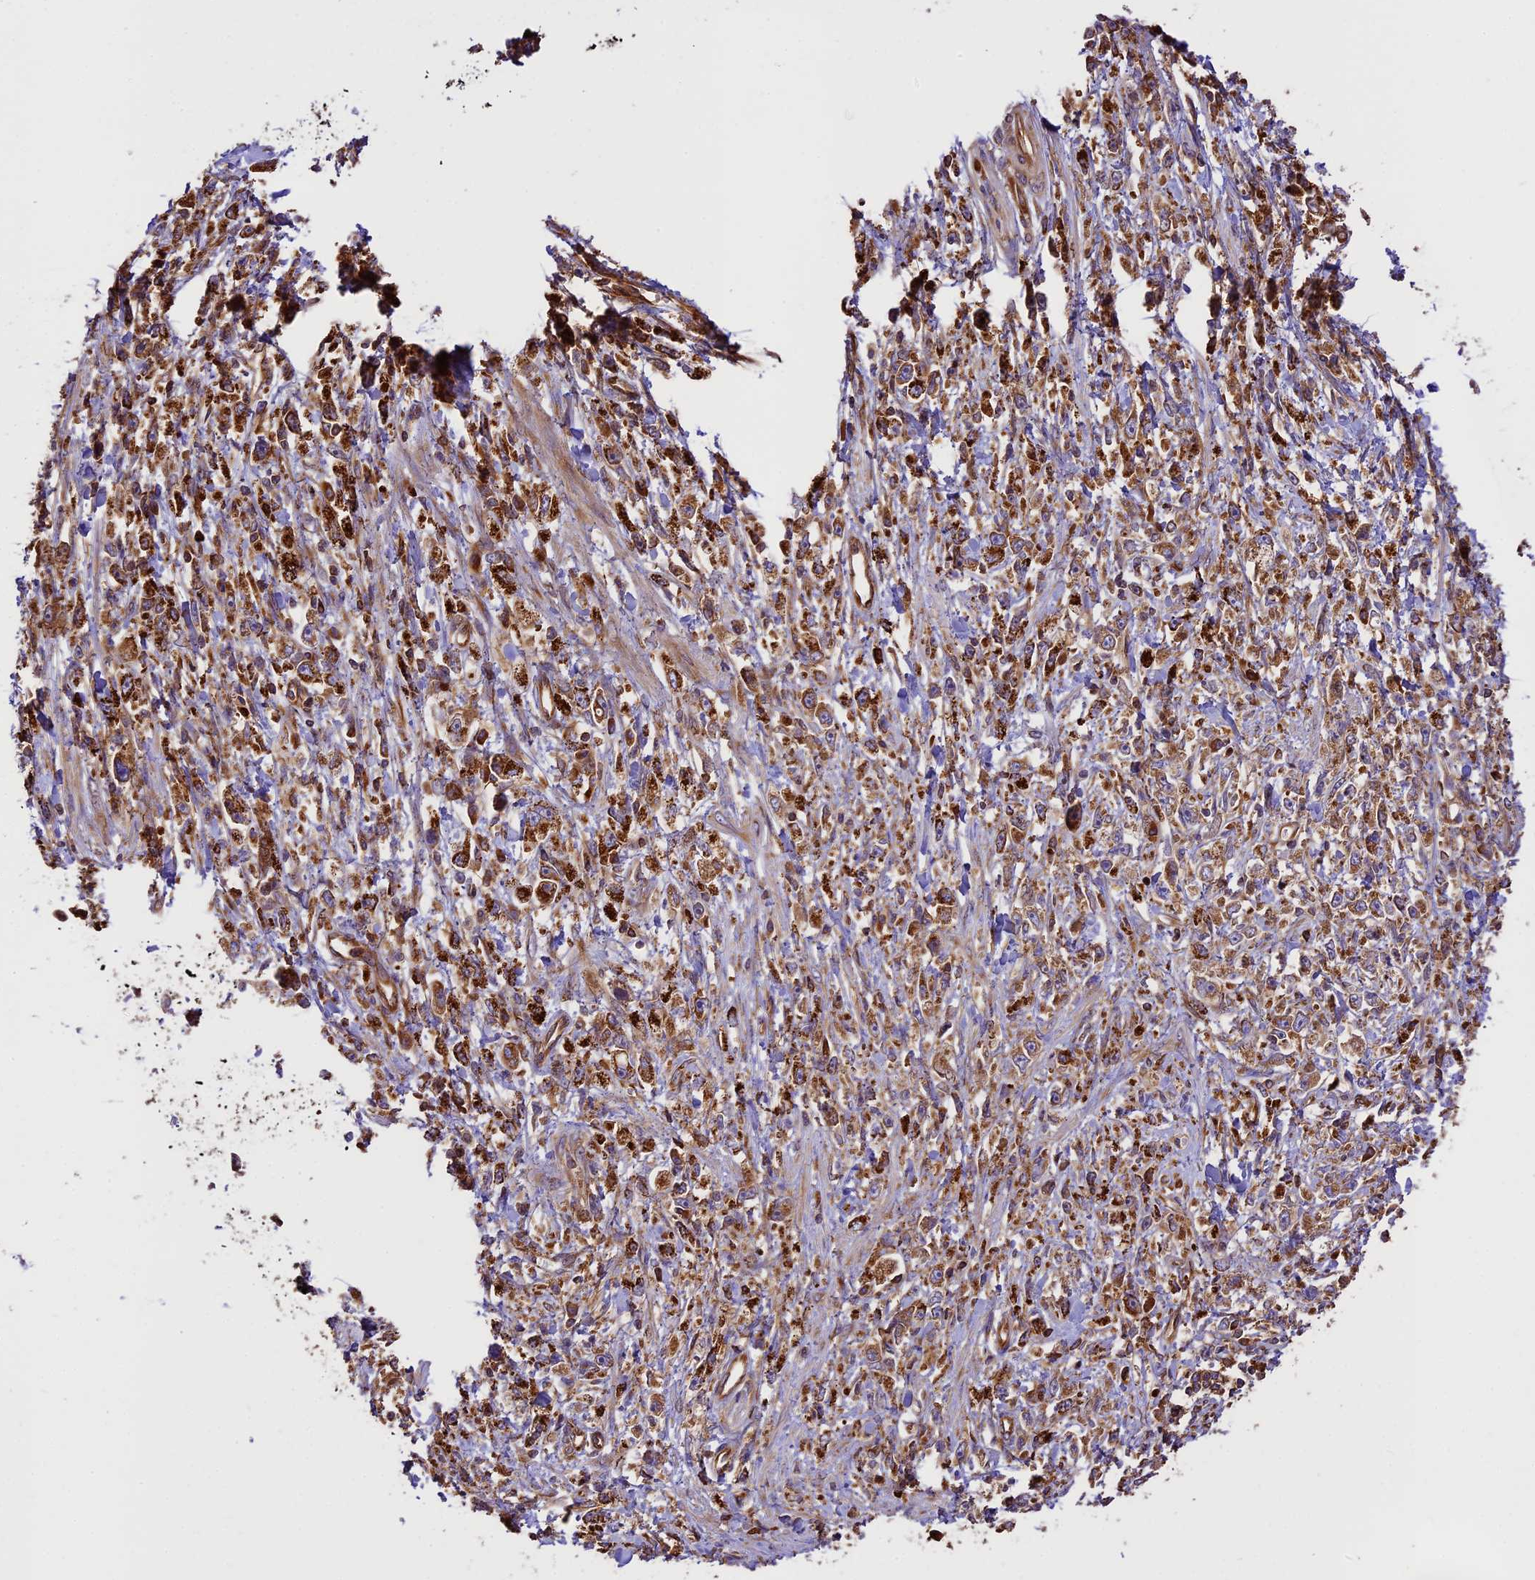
{"staining": {"intensity": "strong", "quantity": ">75%", "location": "cytoplasmic/membranous"}, "tissue": "stomach cancer", "cell_type": "Tumor cells", "image_type": "cancer", "snomed": [{"axis": "morphology", "description": "Adenocarcinoma, NOS"}, {"axis": "topography", "description": "Stomach"}], "caption": "The photomicrograph demonstrates staining of stomach cancer, revealing strong cytoplasmic/membranous protein positivity (brown color) within tumor cells. The protein of interest is stained brown, and the nuclei are stained in blue (DAB IHC with brightfield microscopy, high magnification).", "gene": "KARS1", "patient": {"sex": "female", "age": 59}}